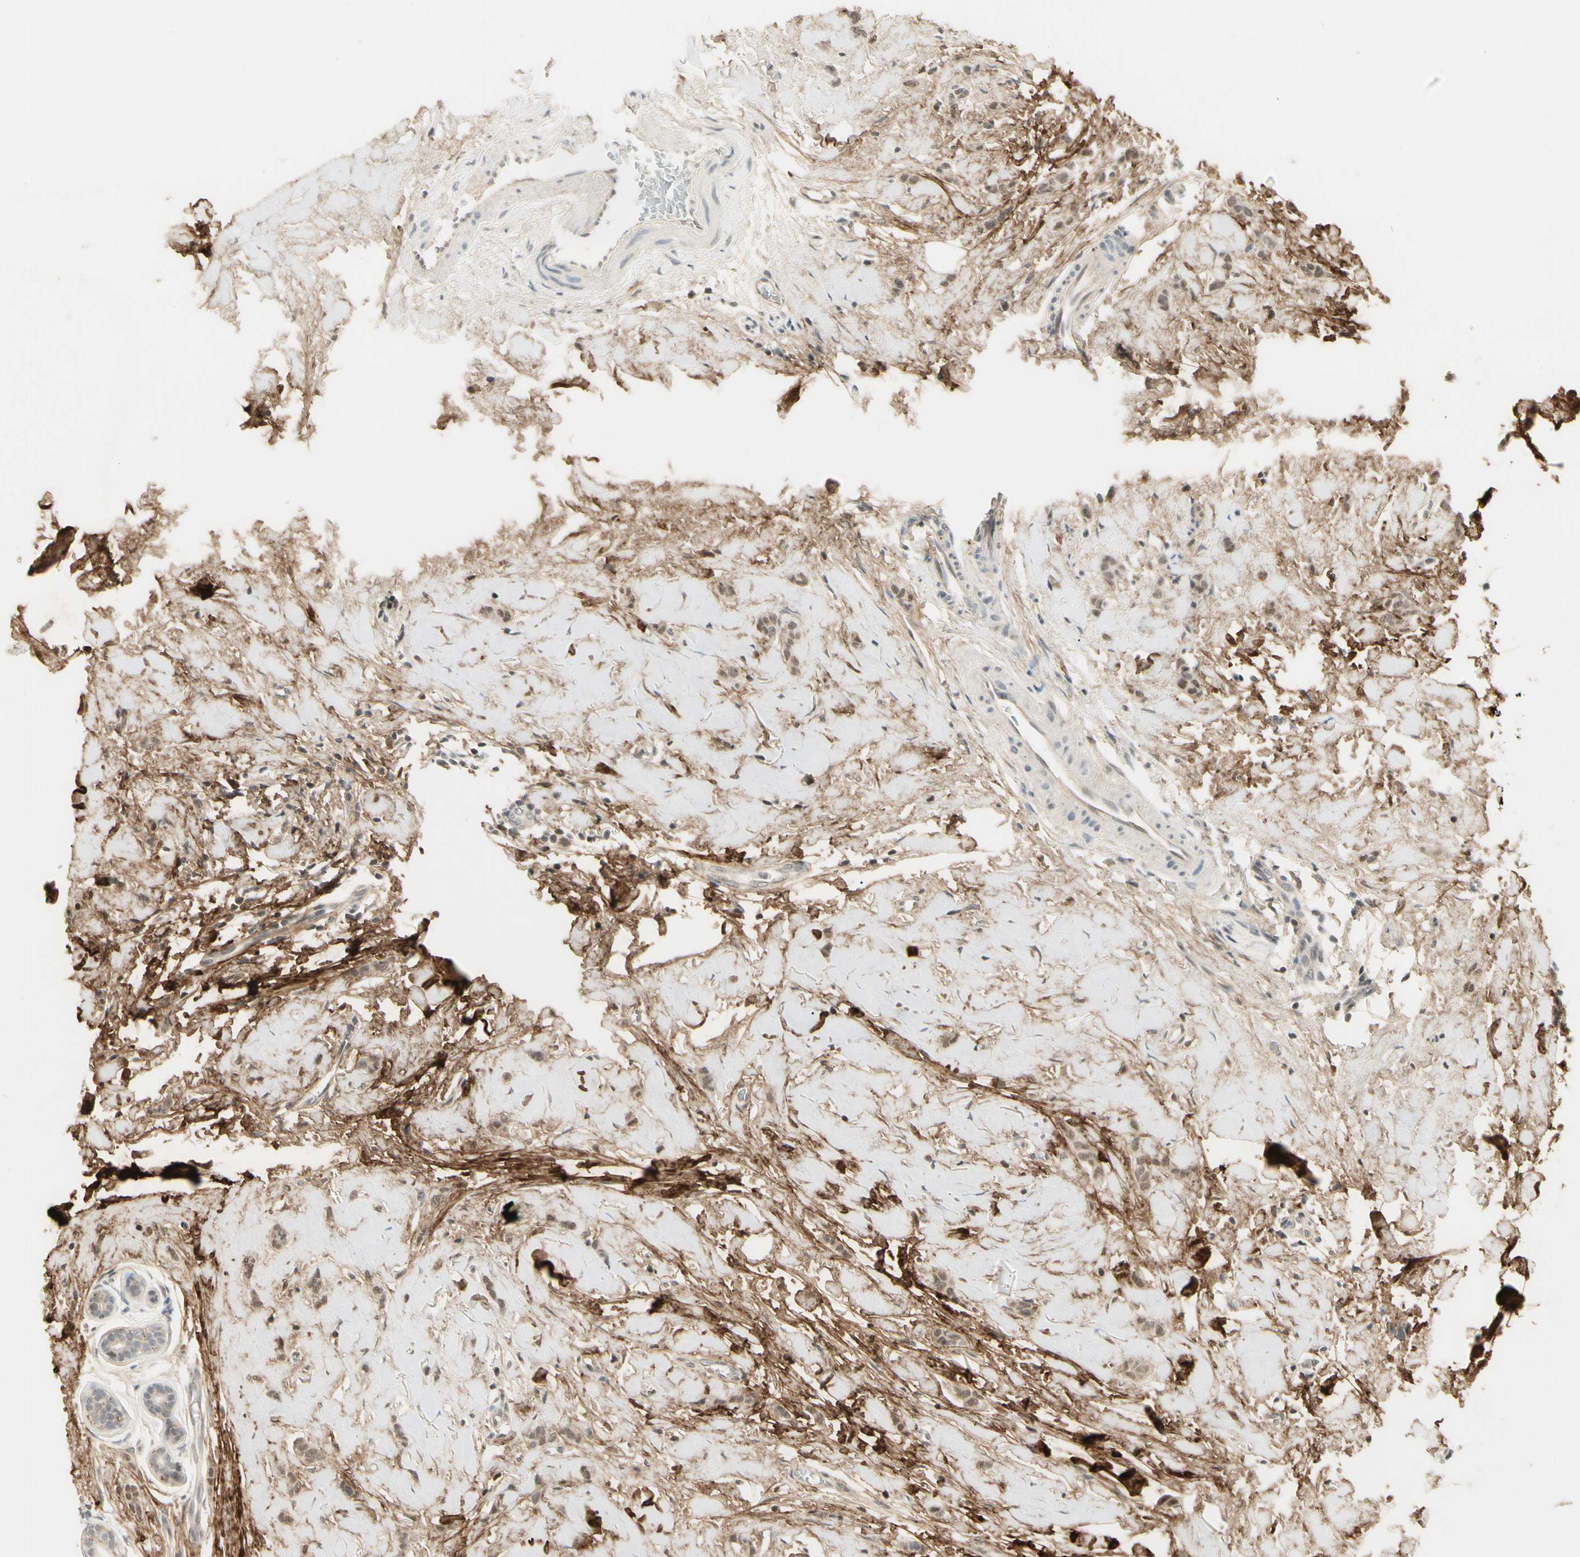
{"staining": {"intensity": "weak", "quantity": ">75%", "location": "nuclear"}, "tissue": "breast cancer", "cell_type": "Tumor cells", "image_type": "cancer", "snomed": [{"axis": "morphology", "description": "Lobular carcinoma"}, {"axis": "topography", "description": "Skin"}, {"axis": "topography", "description": "Breast"}], "caption": "Approximately >75% of tumor cells in breast cancer display weak nuclear protein positivity as visualized by brown immunohistochemical staining.", "gene": "ASPN", "patient": {"sex": "female", "age": 46}}